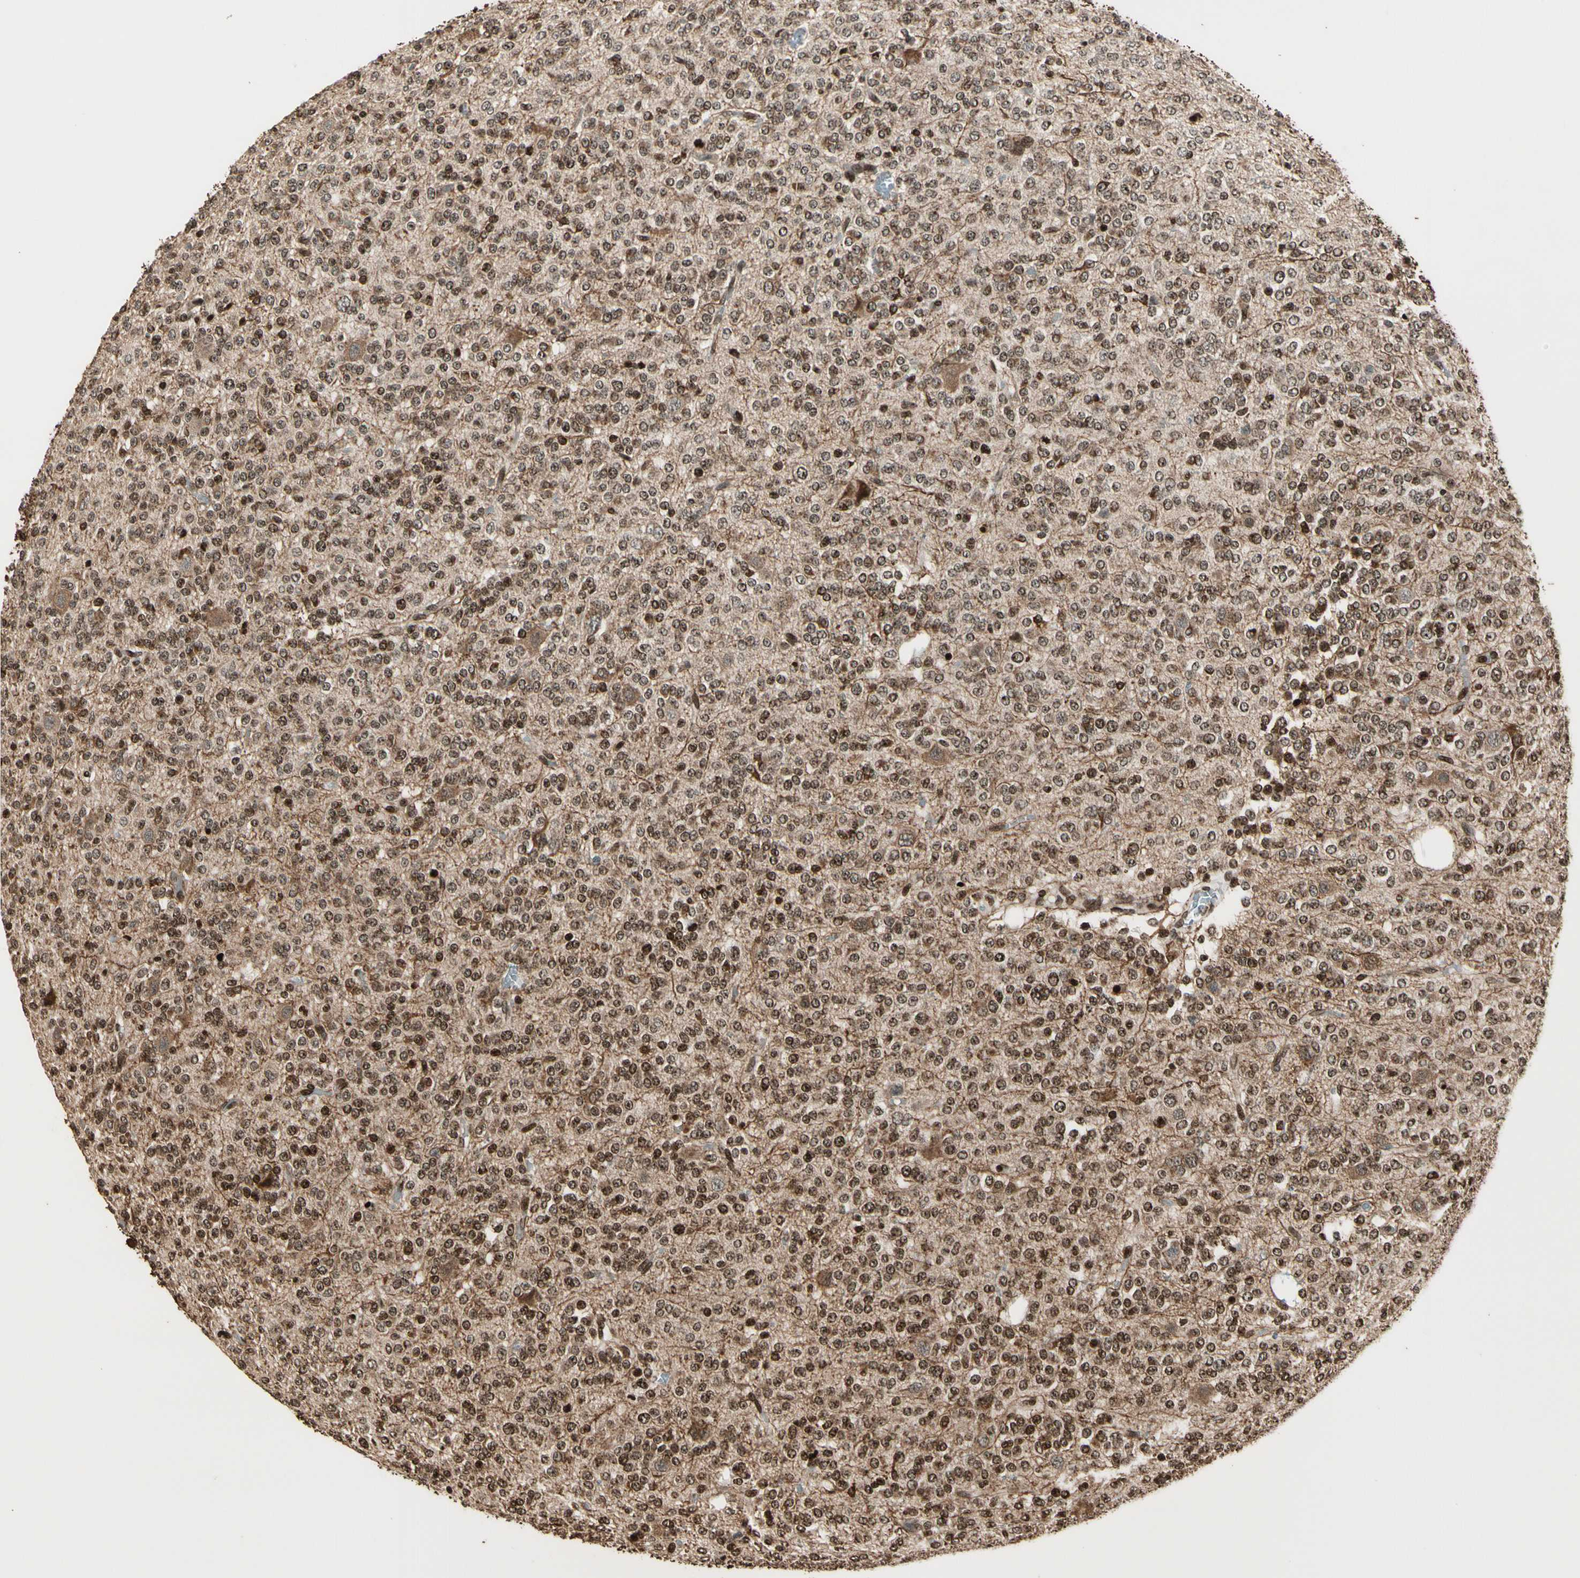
{"staining": {"intensity": "moderate", "quantity": ">75%", "location": "cytoplasmic/membranous,nuclear"}, "tissue": "glioma", "cell_type": "Tumor cells", "image_type": "cancer", "snomed": [{"axis": "morphology", "description": "Glioma, malignant, Low grade"}, {"axis": "topography", "description": "Brain"}], "caption": "Protein analysis of low-grade glioma (malignant) tissue reveals moderate cytoplasmic/membranous and nuclear positivity in approximately >75% of tumor cells.", "gene": "TSHZ3", "patient": {"sex": "male", "age": 38}}